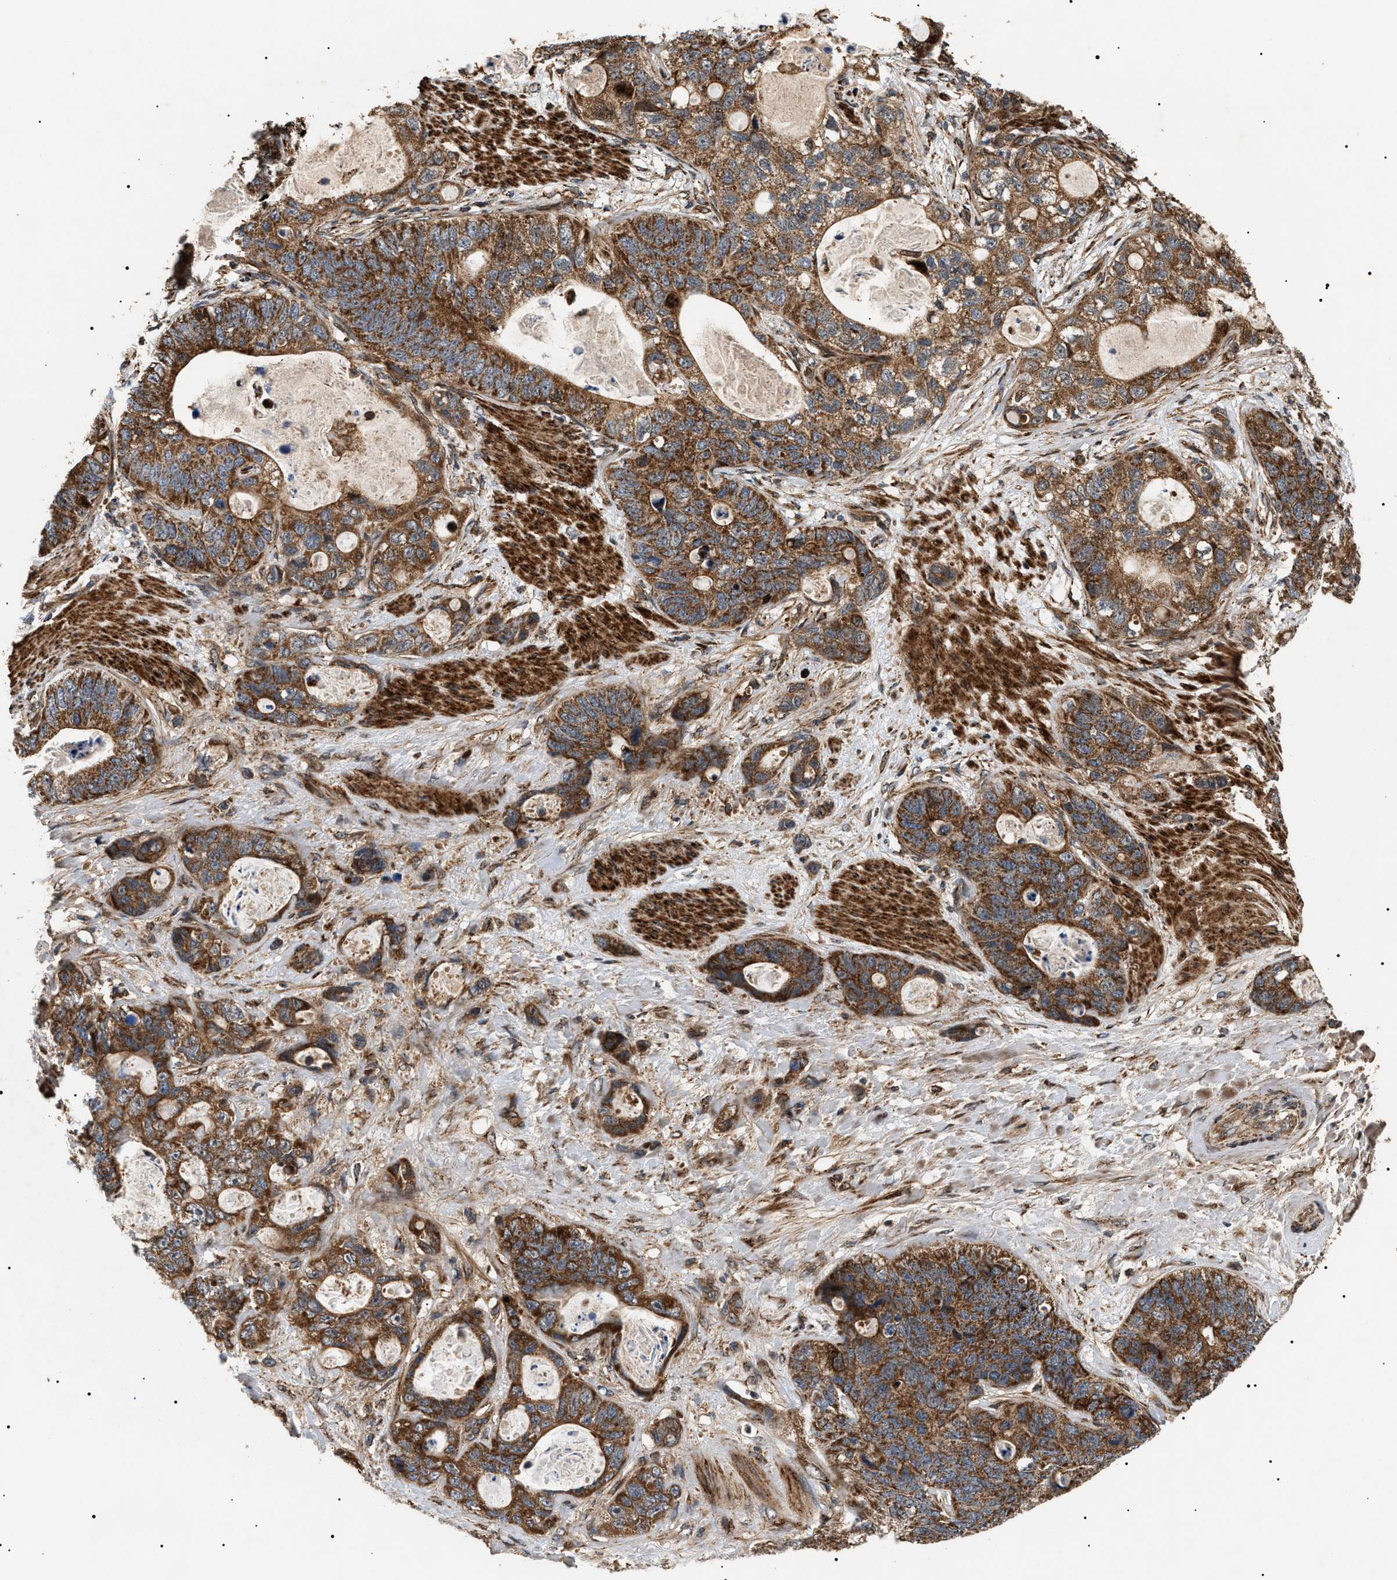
{"staining": {"intensity": "strong", "quantity": ">75%", "location": "cytoplasmic/membranous"}, "tissue": "stomach cancer", "cell_type": "Tumor cells", "image_type": "cancer", "snomed": [{"axis": "morphology", "description": "Normal tissue, NOS"}, {"axis": "morphology", "description": "Adenocarcinoma, NOS"}, {"axis": "topography", "description": "Stomach"}], "caption": "Immunohistochemical staining of stomach adenocarcinoma shows high levels of strong cytoplasmic/membranous positivity in about >75% of tumor cells.", "gene": "ZBTB26", "patient": {"sex": "female", "age": 89}}